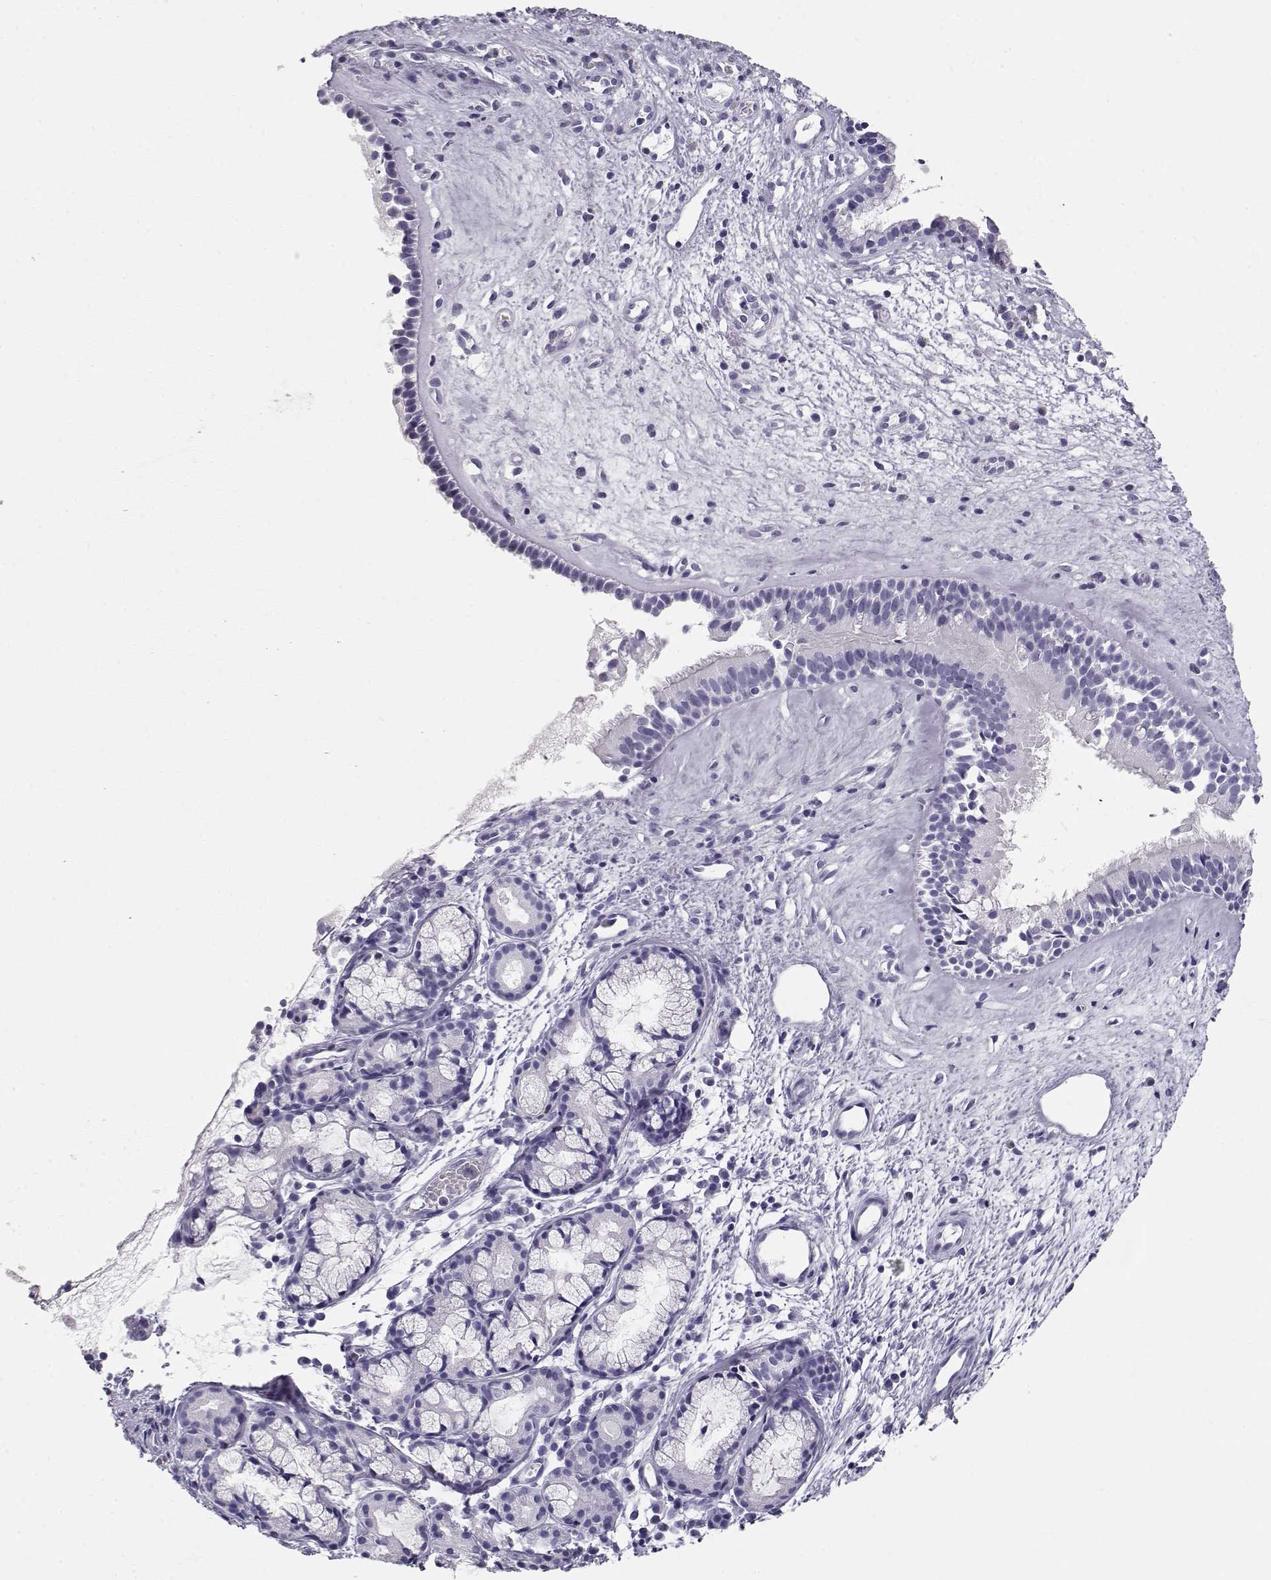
{"staining": {"intensity": "negative", "quantity": "none", "location": "none"}, "tissue": "nasopharynx", "cell_type": "Respiratory epithelial cells", "image_type": "normal", "snomed": [{"axis": "morphology", "description": "Normal tissue, NOS"}, {"axis": "topography", "description": "Nasopharynx"}], "caption": "Respiratory epithelial cells are negative for protein expression in benign human nasopharynx. The staining was performed using DAB to visualize the protein expression in brown, while the nuclei were stained in blue with hematoxylin (Magnification: 20x).", "gene": "MAGEC1", "patient": {"sex": "male", "age": 29}}